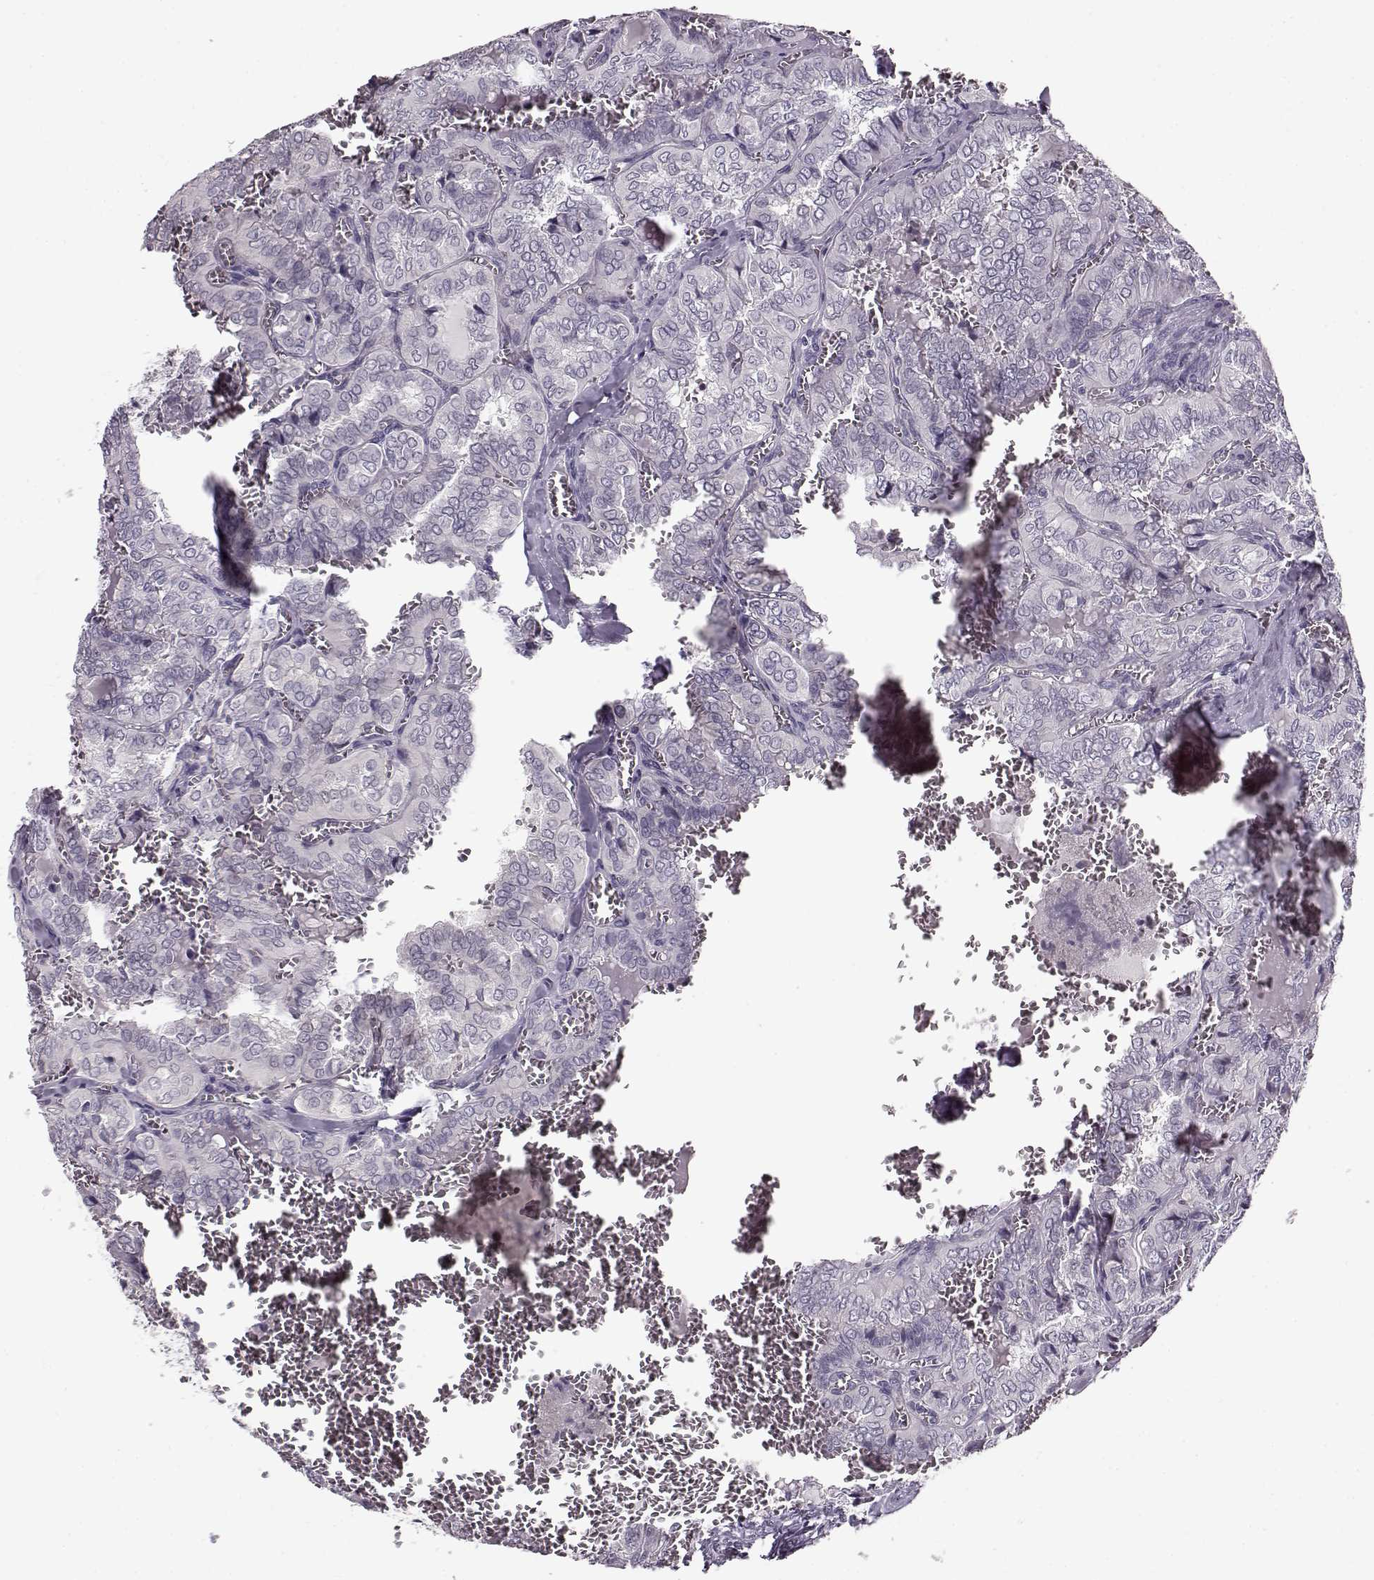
{"staining": {"intensity": "negative", "quantity": "none", "location": "none"}, "tissue": "thyroid cancer", "cell_type": "Tumor cells", "image_type": "cancer", "snomed": [{"axis": "morphology", "description": "Papillary adenocarcinoma, NOS"}, {"axis": "topography", "description": "Thyroid gland"}], "caption": "IHC image of neoplastic tissue: papillary adenocarcinoma (thyroid) stained with DAB (3,3'-diaminobenzidine) demonstrates no significant protein expression in tumor cells.", "gene": "RP1L1", "patient": {"sex": "female", "age": 41}}